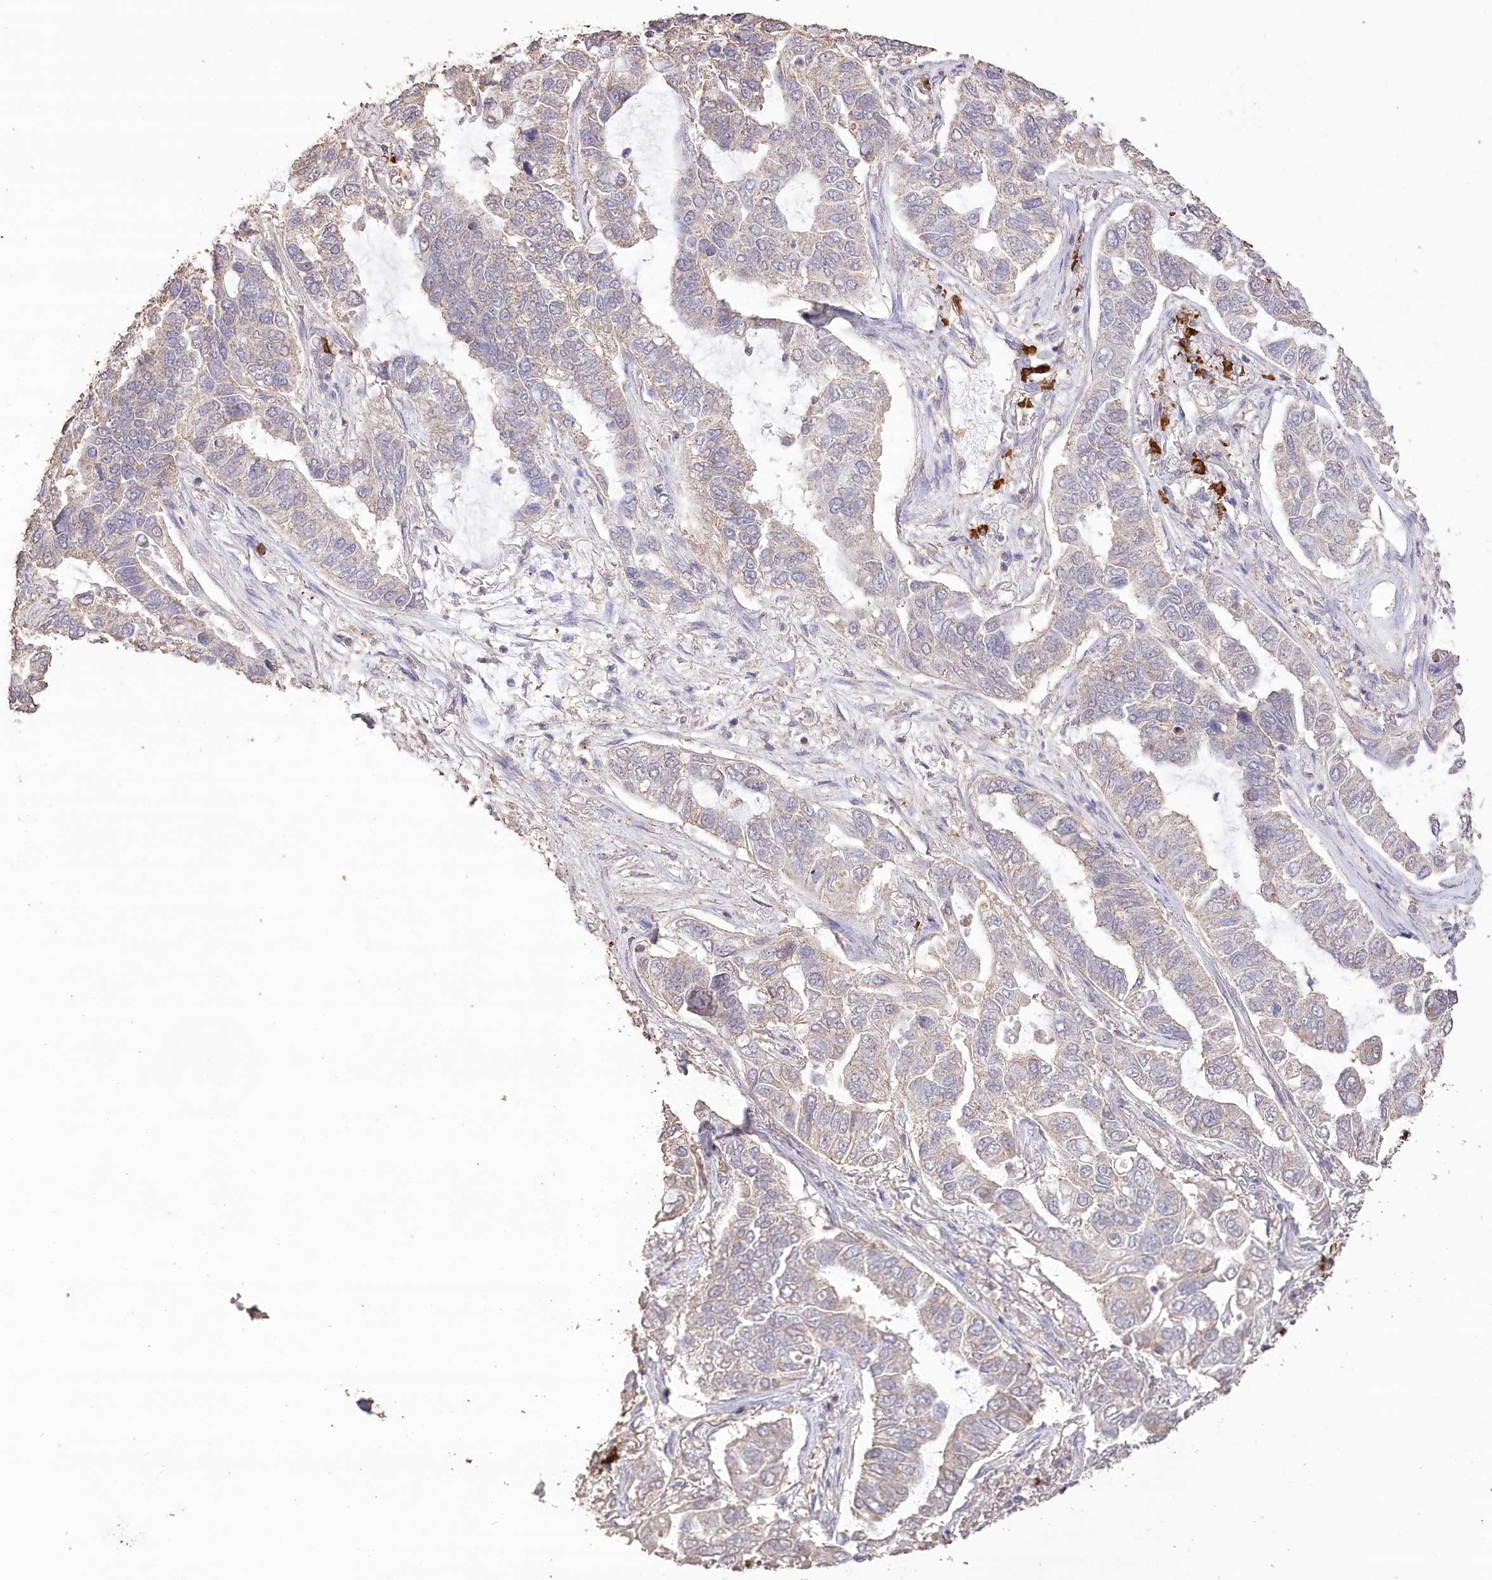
{"staining": {"intensity": "negative", "quantity": "none", "location": "none"}, "tissue": "lung cancer", "cell_type": "Tumor cells", "image_type": "cancer", "snomed": [{"axis": "morphology", "description": "Adenocarcinoma, NOS"}, {"axis": "topography", "description": "Lung"}], "caption": "A micrograph of lung adenocarcinoma stained for a protein exhibits no brown staining in tumor cells. (DAB (3,3'-diaminobenzidine) immunohistochemistry (IHC) visualized using brightfield microscopy, high magnification).", "gene": "IREB2", "patient": {"sex": "male", "age": 64}}